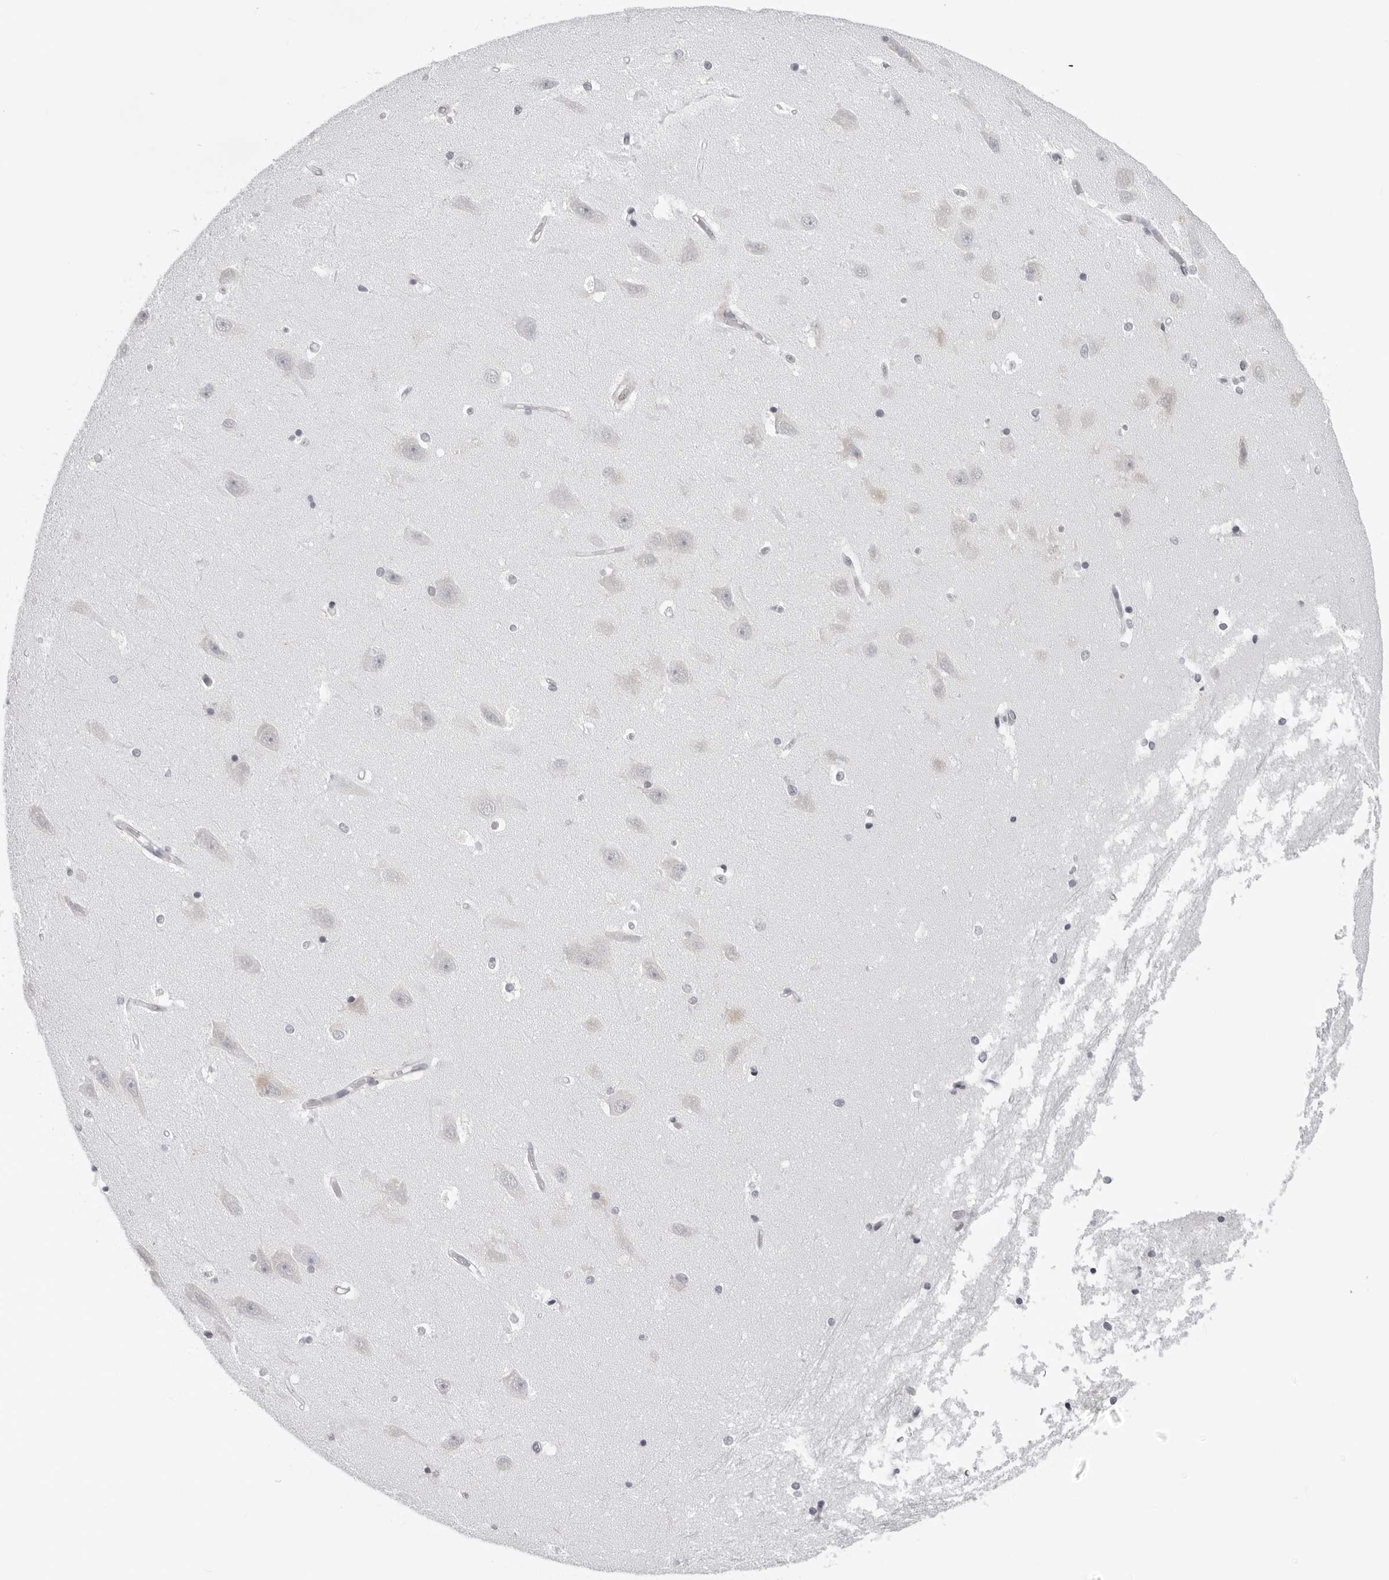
{"staining": {"intensity": "negative", "quantity": "none", "location": "none"}, "tissue": "hippocampus", "cell_type": "Glial cells", "image_type": "normal", "snomed": [{"axis": "morphology", "description": "Normal tissue, NOS"}, {"axis": "topography", "description": "Hippocampus"}], "caption": "Protein analysis of normal hippocampus reveals no significant staining in glial cells.", "gene": "CASP7", "patient": {"sex": "male", "age": 45}}